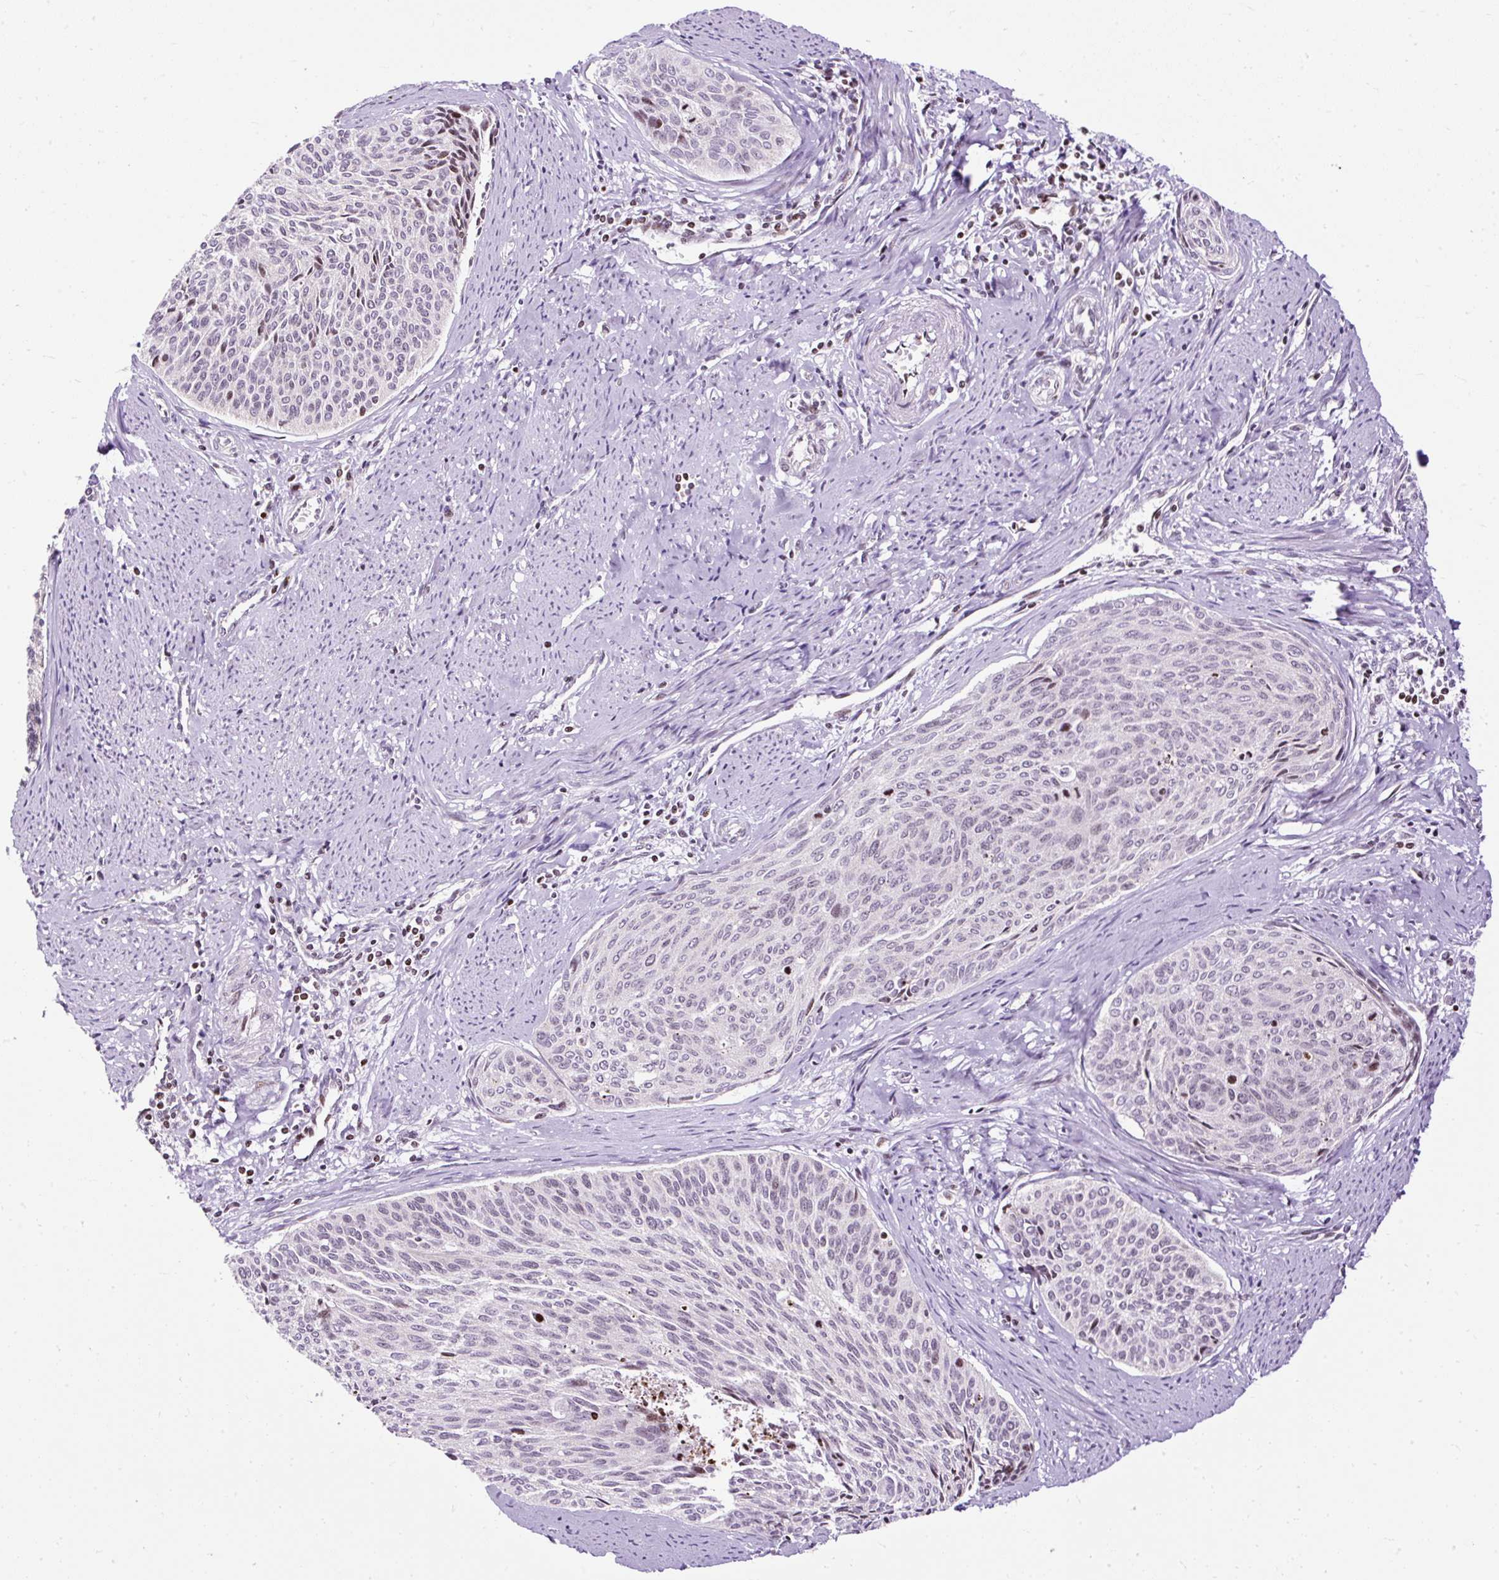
{"staining": {"intensity": "negative", "quantity": "none", "location": "none"}, "tissue": "cervical cancer", "cell_type": "Tumor cells", "image_type": "cancer", "snomed": [{"axis": "morphology", "description": "Squamous cell carcinoma, NOS"}, {"axis": "topography", "description": "Cervix"}], "caption": "Immunohistochemistry histopathology image of human squamous cell carcinoma (cervical) stained for a protein (brown), which shows no expression in tumor cells.", "gene": "FMC1", "patient": {"sex": "female", "age": 55}}